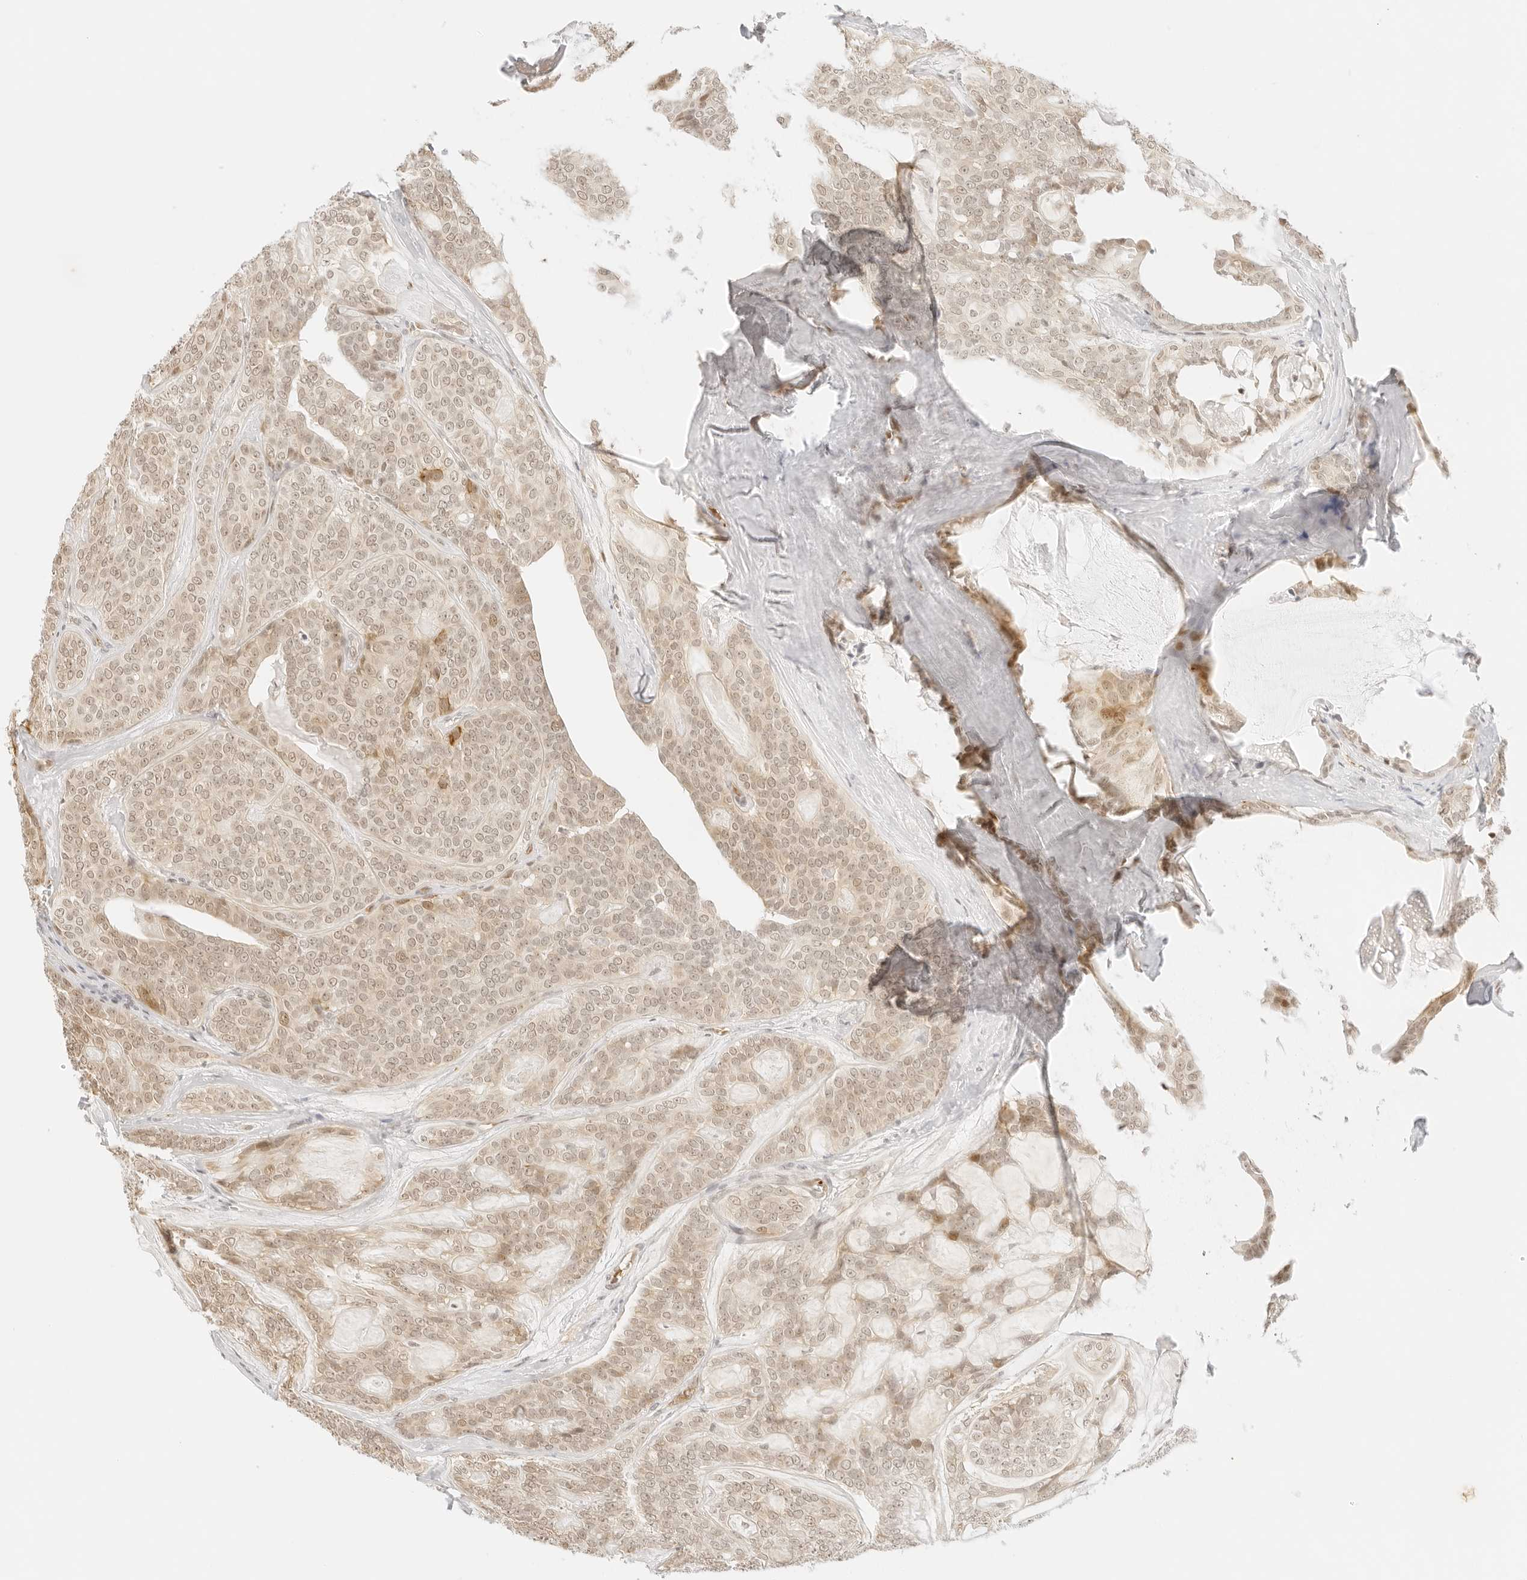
{"staining": {"intensity": "weak", "quantity": ">75%", "location": "nuclear"}, "tissue": "head and neck cancer", "cell_type": "Tumor cells", "image_type": "cancer", "snomed": [{"axis": "morphology", "description": "Adenocarcinoma, NOS"}, {"axis": "topography", "description": "Head-Neck"}], "caption": "Tumor cells demonstrate low levels of weak nuclear expression in about >75% of cells in human adenocarcinoma (head and neck). Immunohistochemistry stains the protein in brown and the nuclei are stained blue.", "gene": "GNAS", "patient": {"sex": "male", "age": 66}}